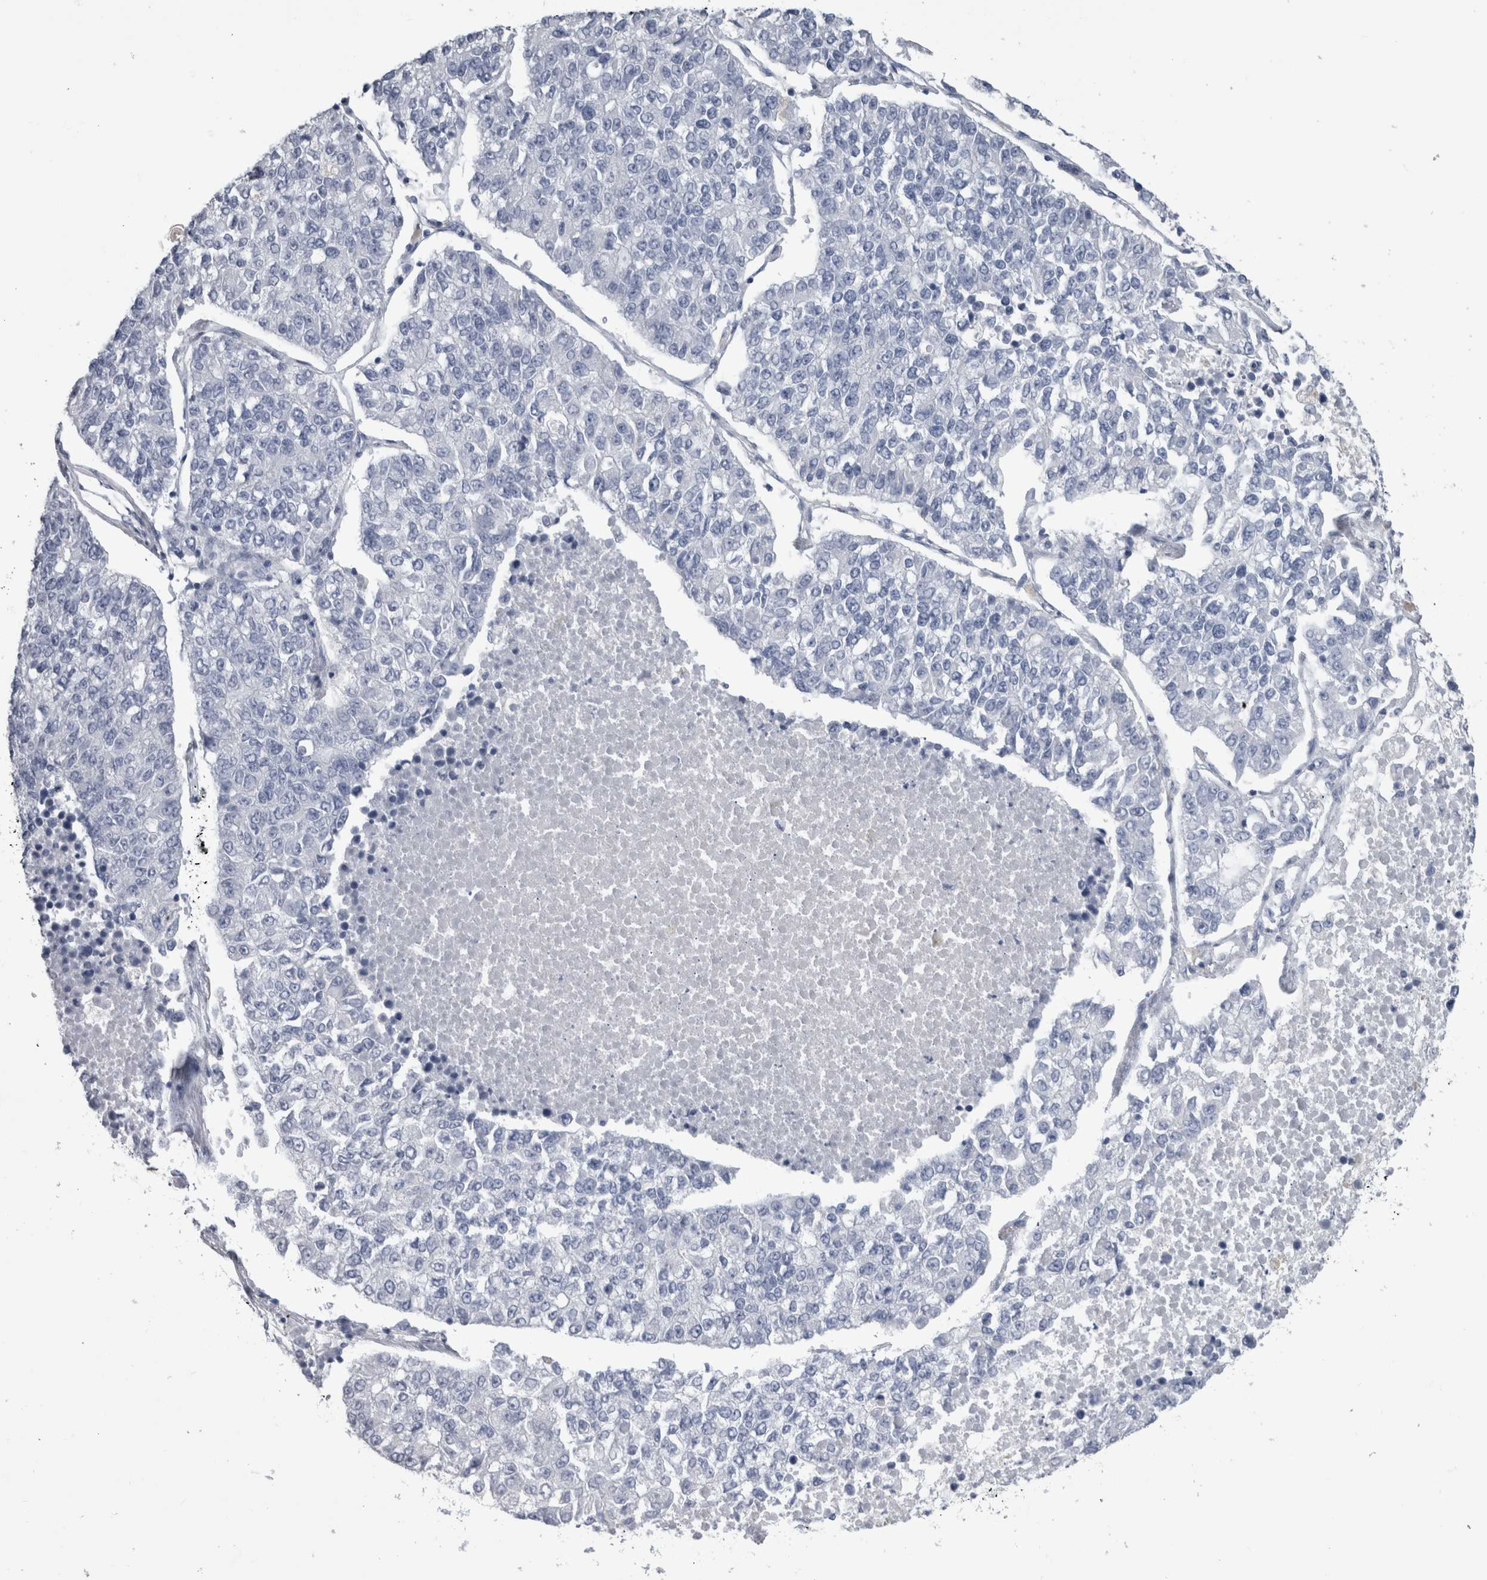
{"staining": {"intensity": "negative", "quantity": "none", "location": "none"}, "tissue": "lung cancer", "cell_type": "Tumor cells", "image_type": "cancer", "snomed": [{"axis": "morphology", "description": "Adenocarcinoma, NOS"}, {"axis": "topography", "description": "Lung"}], "caption": "Lung cancer (adenocarcinoma) was stained to show a protein in brown. There is no significant expression in tumor cells.", "gene": "PTH", "patient": {"sex": "male", "age": 49}}